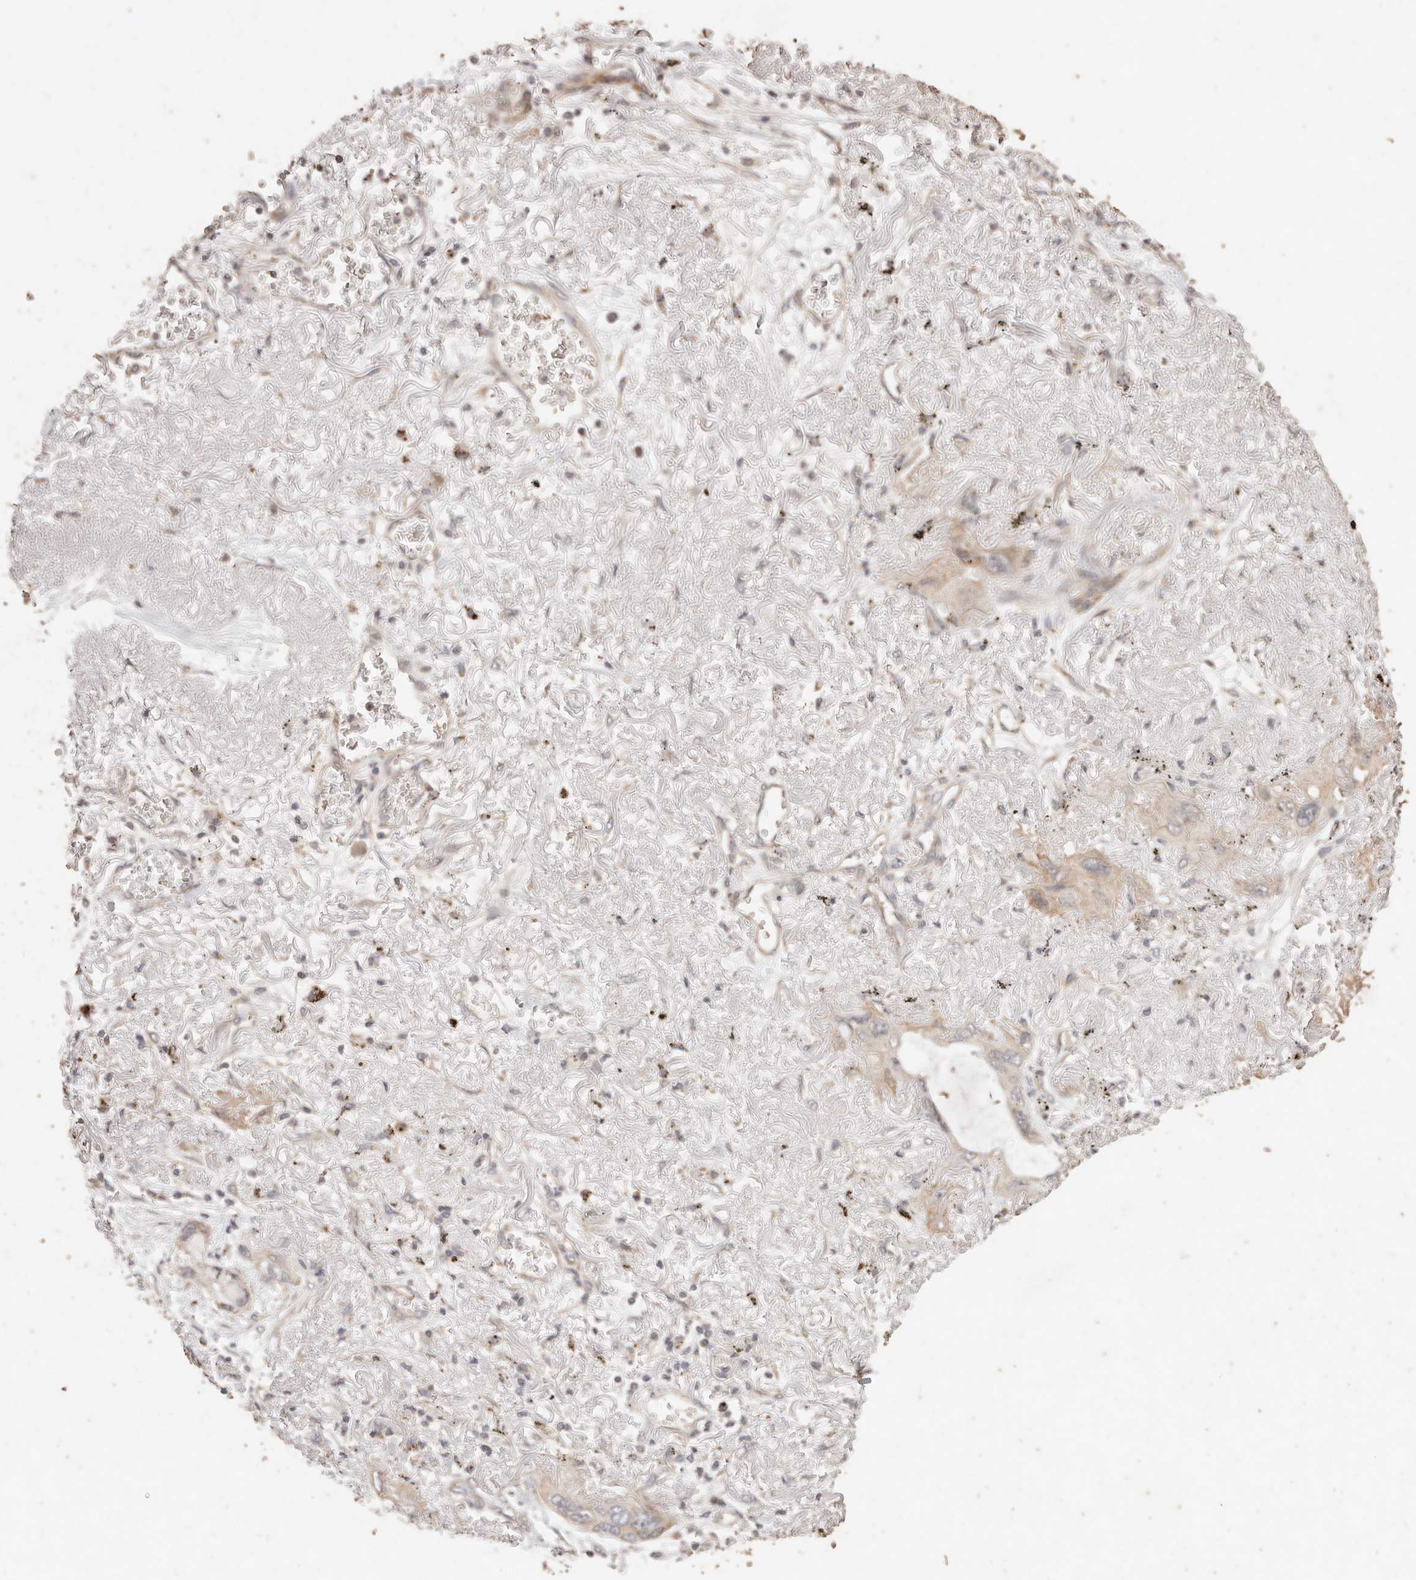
{"staining": {"intensity": "weak", "quantity": "<25%", "location": "cytoplasmic/membranous"}, "tissue": "lung cancer", "cell_type": "Tumor cells", "image_type": "cancer", "snomed": [{"axis": "morphology", "description": "Squamous cell carcinoma, NOS"}, {"axis": "topography", "description": "Lung"}], "caption": "A high-resolution micrograph shows immunohistochemistry (IHC) staining of squamous cell carcinoma (lung), which demonstrates no significant staining in tumor cells. The staining is performed using DAB brown chromogen with nuclei counter-stained in using hematoxylin.", "gene": "KIF9", "patient": {"sex": "female", "age": 73}}